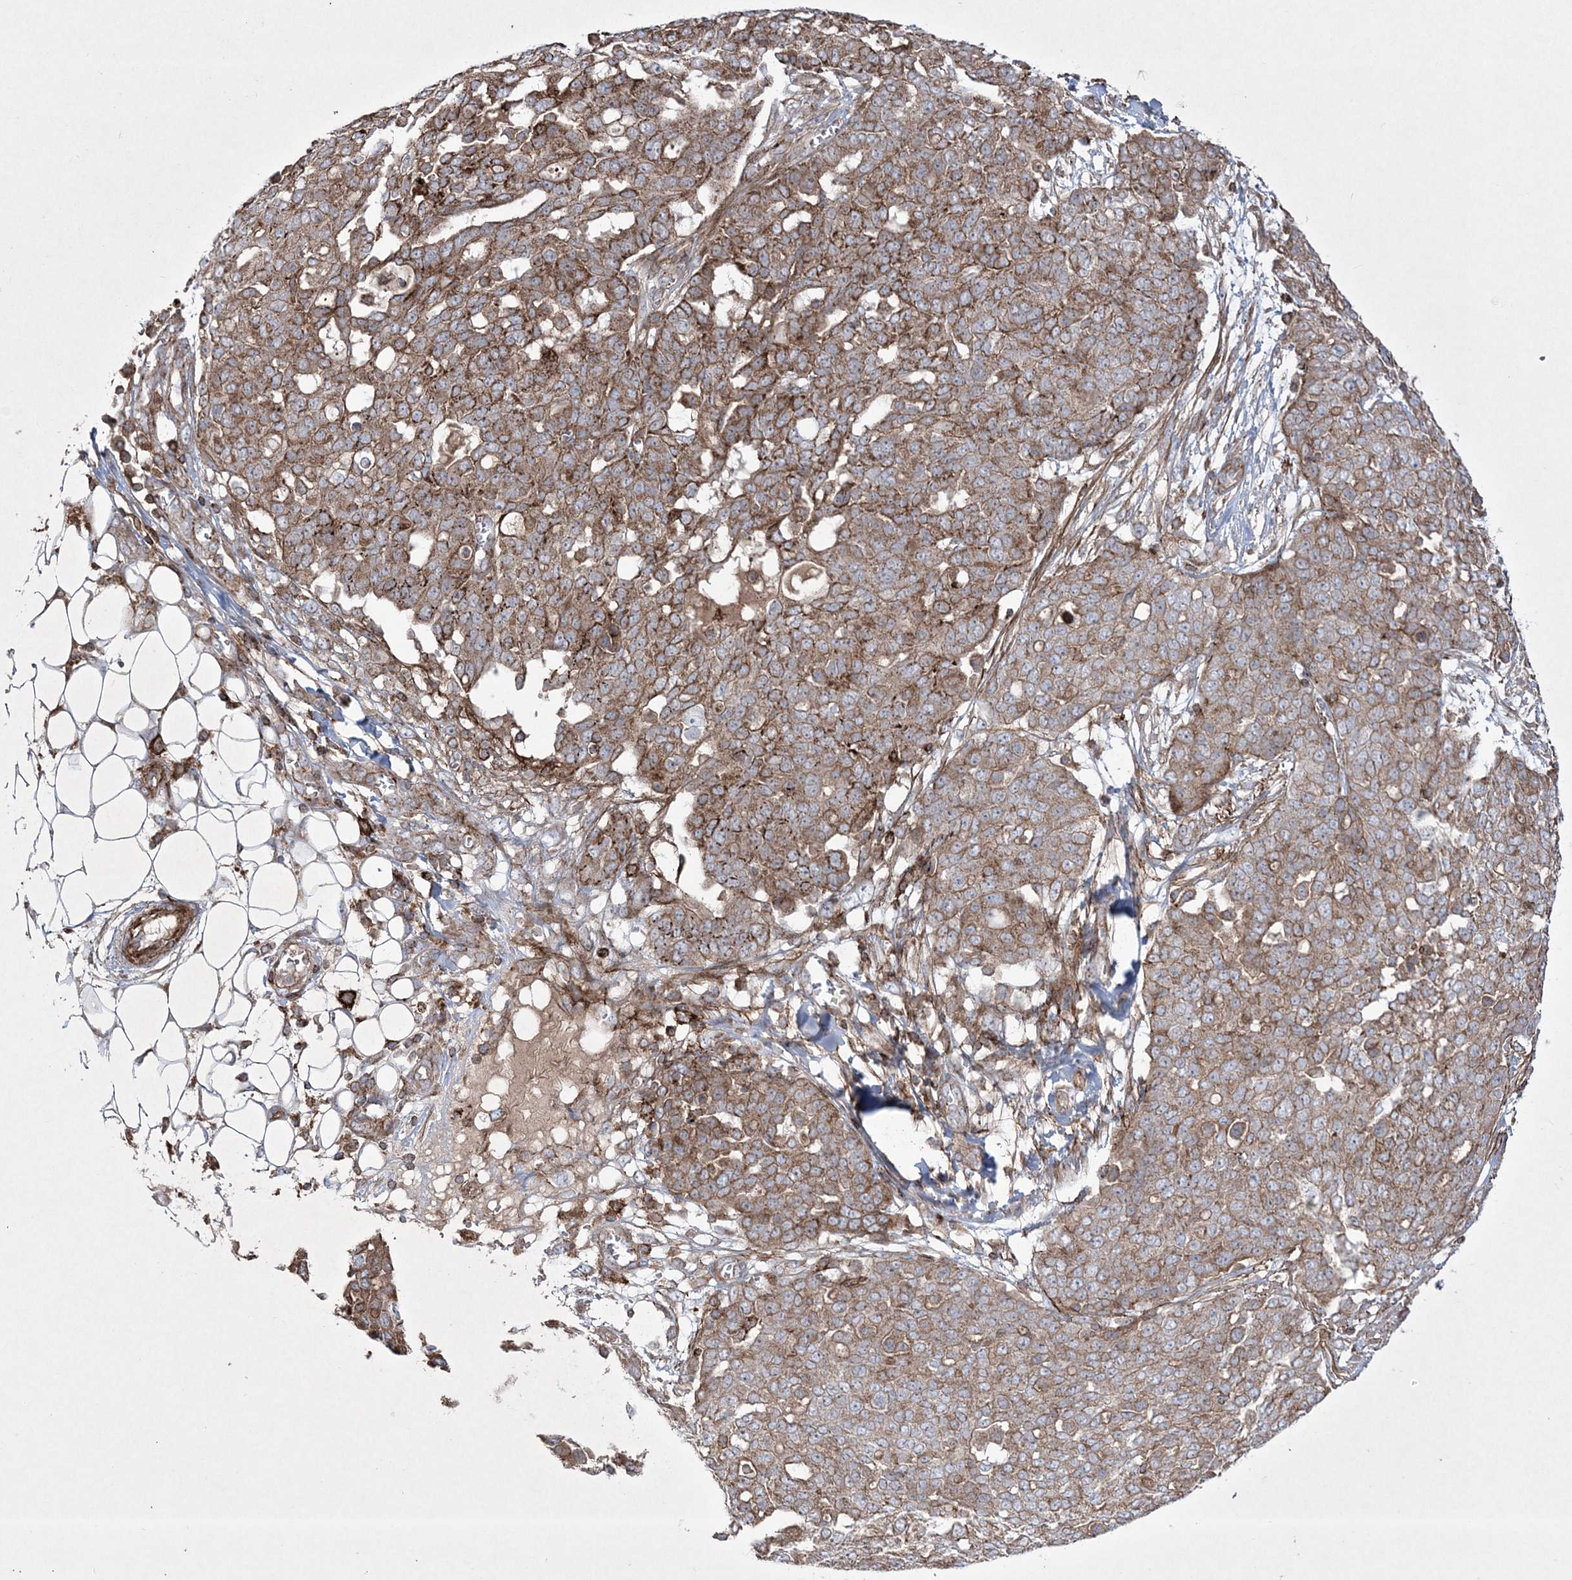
{"staining": {"intensity": "moderate", "quantity": ">75%", "location": "cytoplasmic/membranous"}, "tissue": "ovarian cancer", "cell_type": "Tumor cells", "image_type": "cancer", "snomed": [{"axis": "morphology", "description": "Cystadenocarcinoma, serous, NOS"}, {"axis": "topography", "description": "Soft tissue"}, {"axis": "topography", "description": "Ovary"}], "caption": "This histopathology image exhibits immunohistochemistry (IHC) staining of ovarian cancer, with medium moderate cytoplasmic/membranous expression in about >75% of tumor cells.", "gene": "RICTOR", "patient": {"sex": "female", "age": 57}}